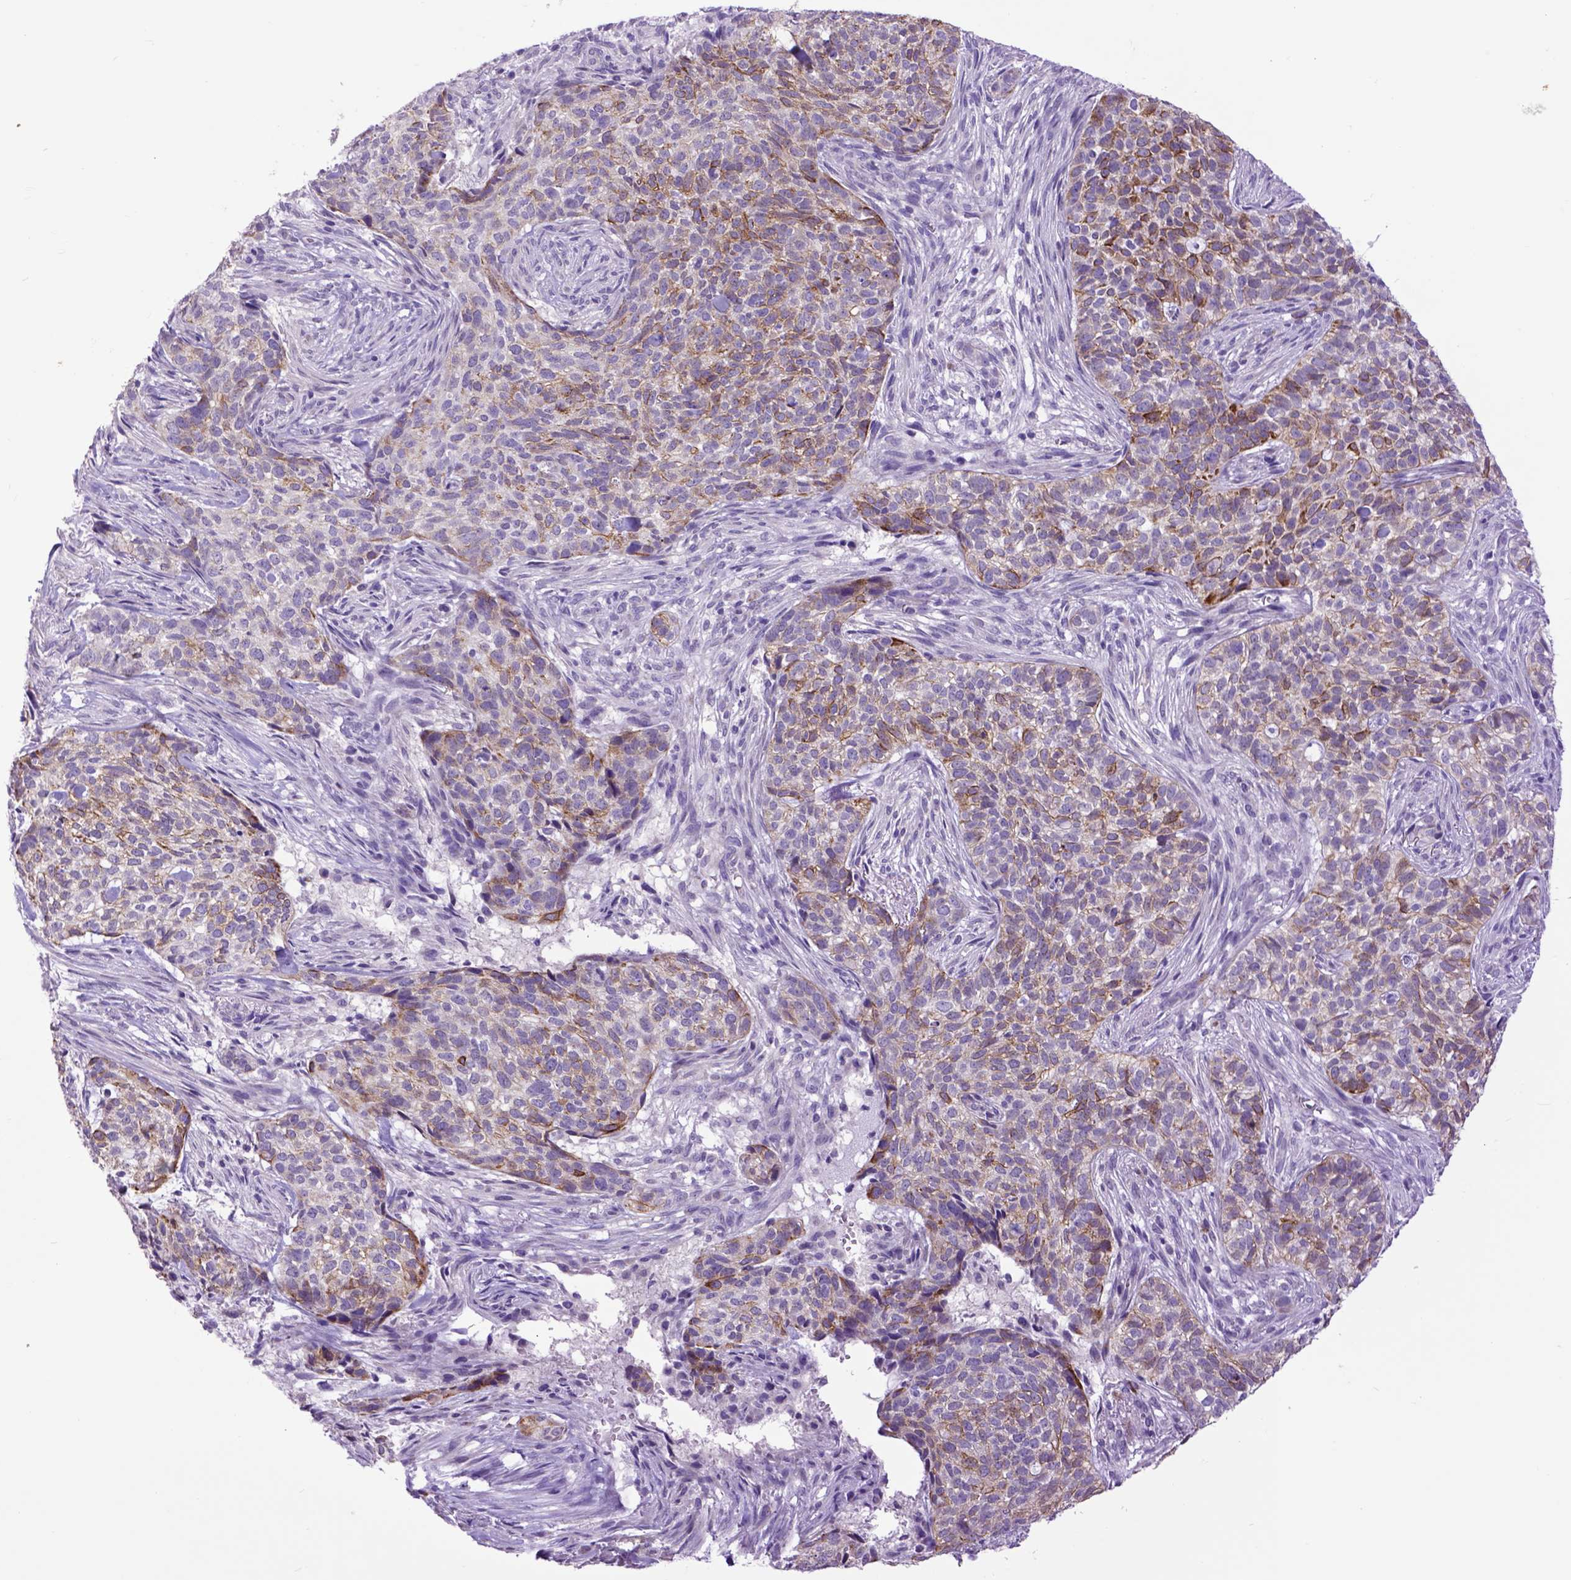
{"staining": {"intensity": "moderate", "quantity": "<25%", "location": "cytoplasmic/membranous"}, "tissue": "skin cancer", "cell_type": "Tumor cells", "image_type": "cancer", "snomed": [{"axis": "morphology", "description": "Basal cell carcinoma"}, {"axis": "topography", "description": "Skin"}], "caption": "Human skin basal cell carcinoma stained for a protein (brown) exhibits moderate cytoplasmic/membranous positive staining in approximately <25% of tumor cells.", "gene": "RAB25", "patient": {"sex": "female", "age": 69}}